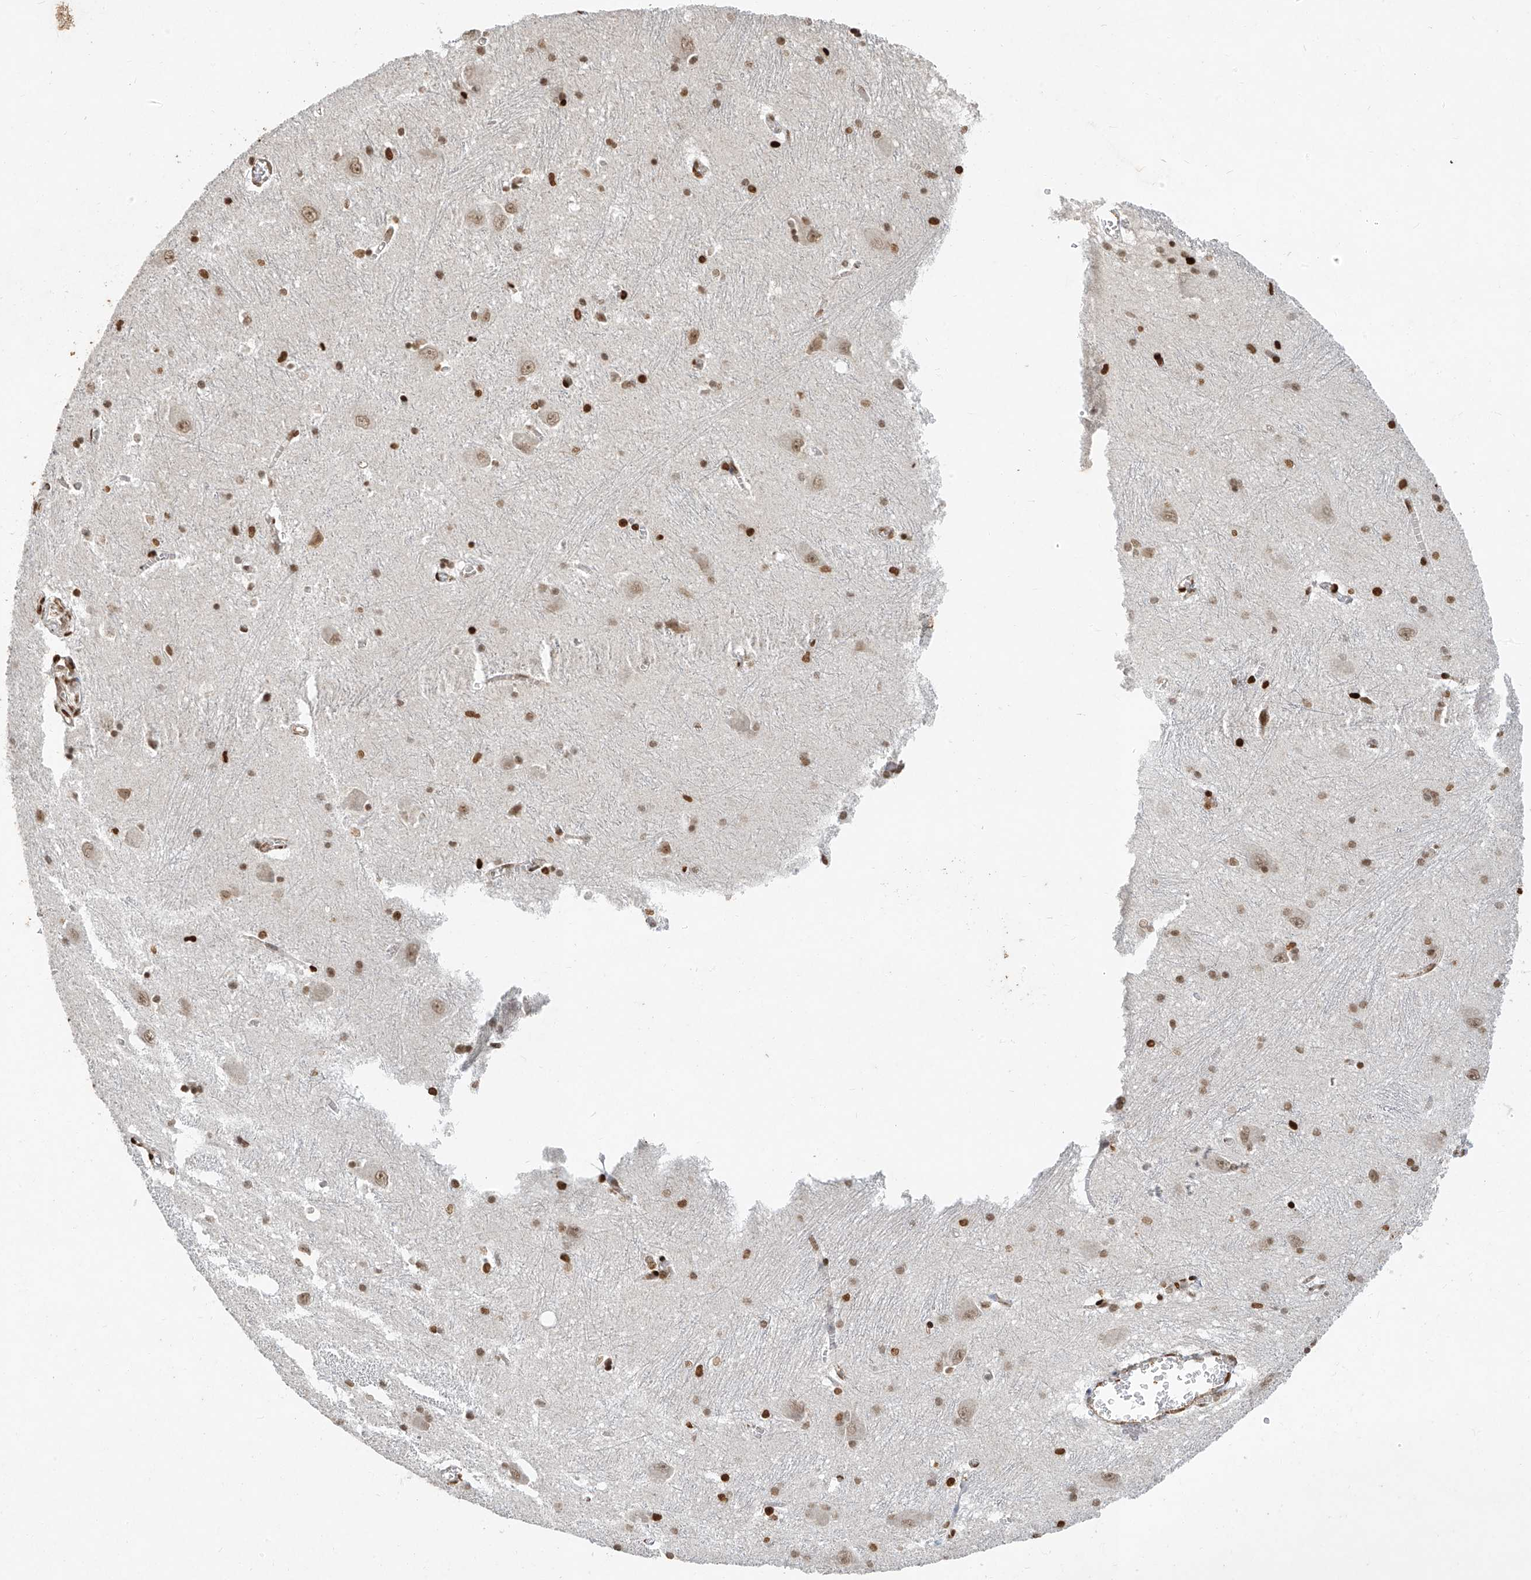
{"staining": {"intensity": "strong", "quantity": ">75%", "location": "nuclear"}, "tissue": "caudate", "cell_type": "Glial cells", "image_type": "normal", "snomed": [{"axis": "morphology", "description": "Normal tissue, NOS"}, {"axis": "topography", "description": "Lateral ventricle wall"}], "caption": "Strong nuclear protein staining is seen in about >75% of glial cells in caudate.", "gene": "ATRIP", "patient": {"sex": "male", "age": 37}}